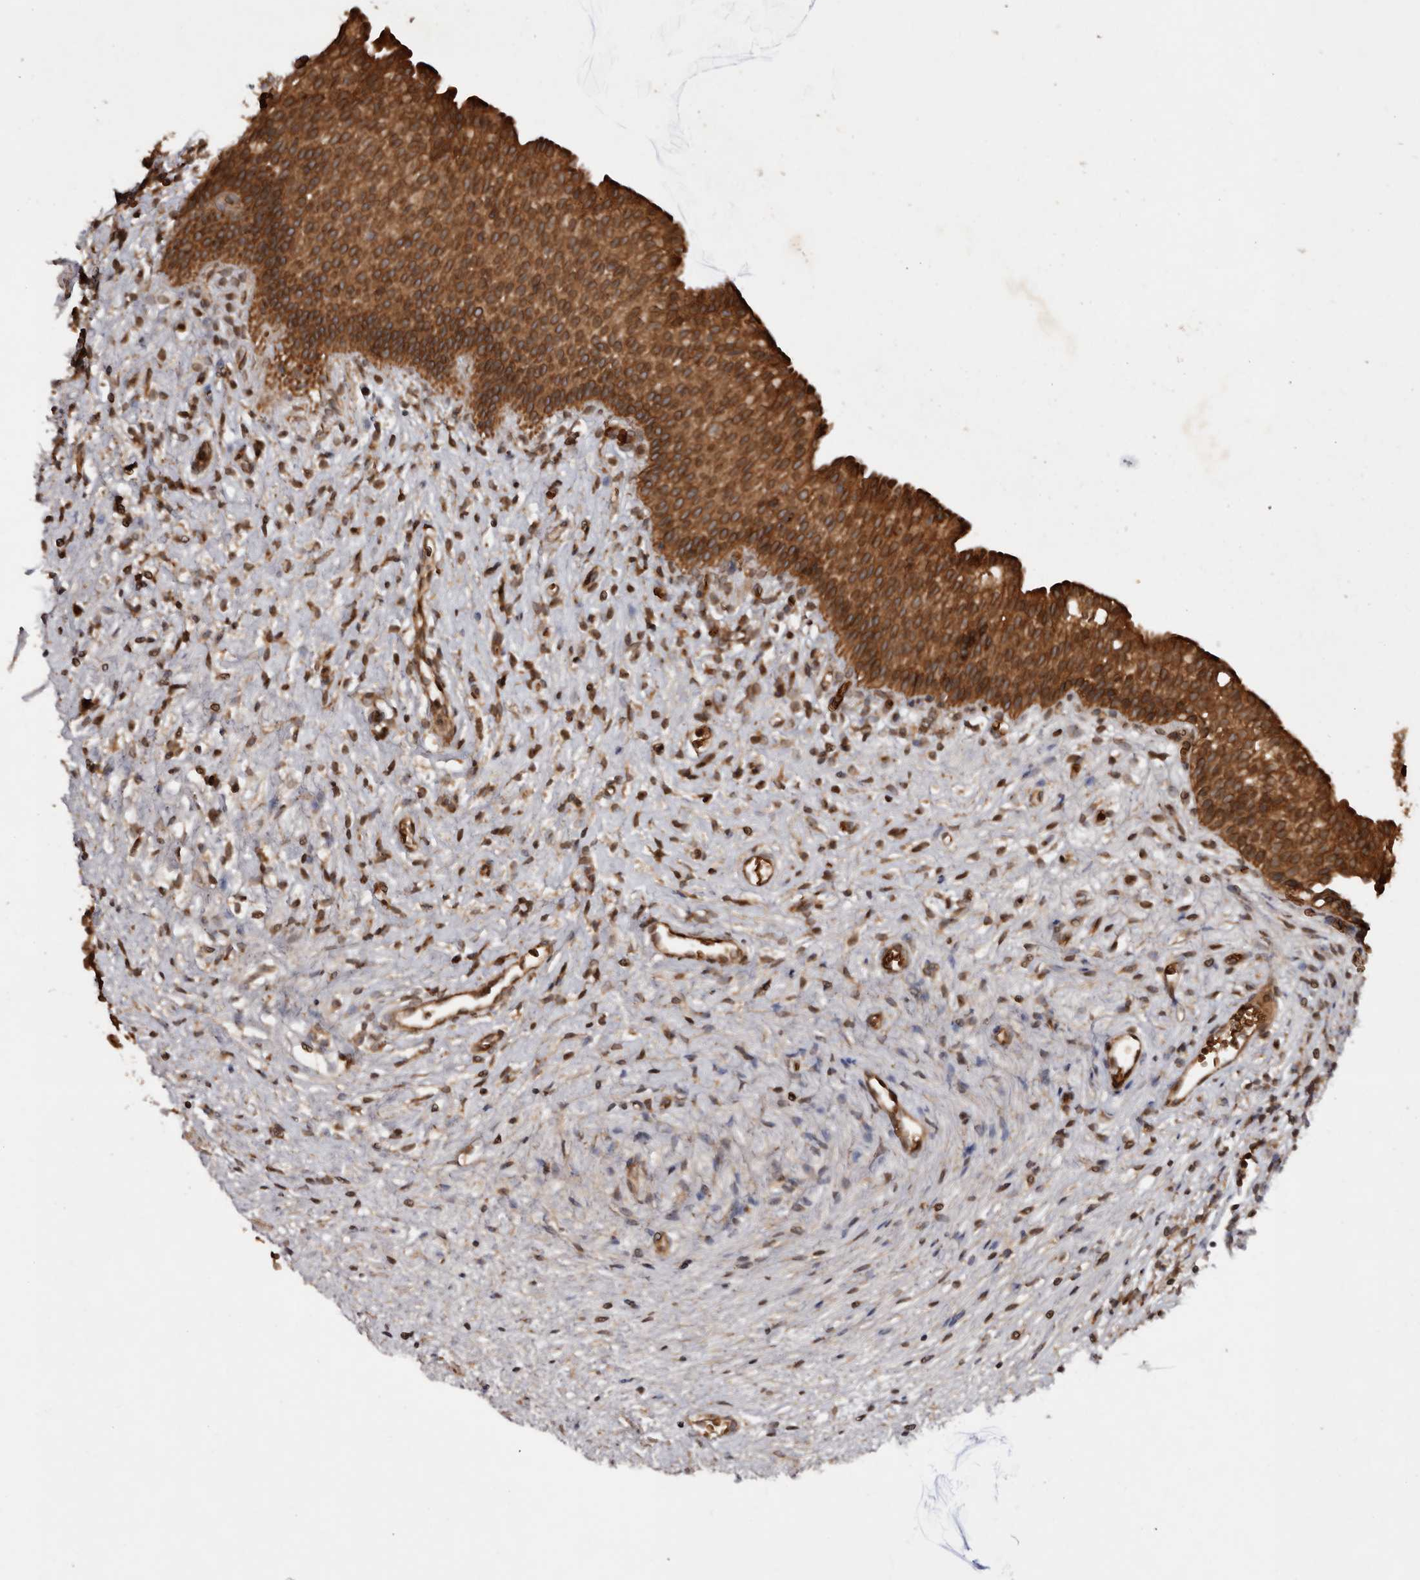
{"staining": {"intensity": "strong", "quantity": ">75%", "location": "cytoplasmic/membranous,nuclear"}, "tissue": "urinary bladder", "cell_type": "Urothelial cells", "image_type": "normal", "snomed": [{"axis": "morphology", "description": "Normal tissue, NOS"}, {"axis": "topography", "description": "Urinary bladder"}], "caption": "High-power microscopy captured an IHC photomicrograph of normal urinary bladder, revealing strong cytoplasmic/membranous,nuclear positivity in about >75% of urothelial cells. (DAB (3,3'-diaminobenzidine) IHC with brightfield microscopy, high magnification).", "gene": "STK36", "patient": {"sex": "male", "age": 1}}